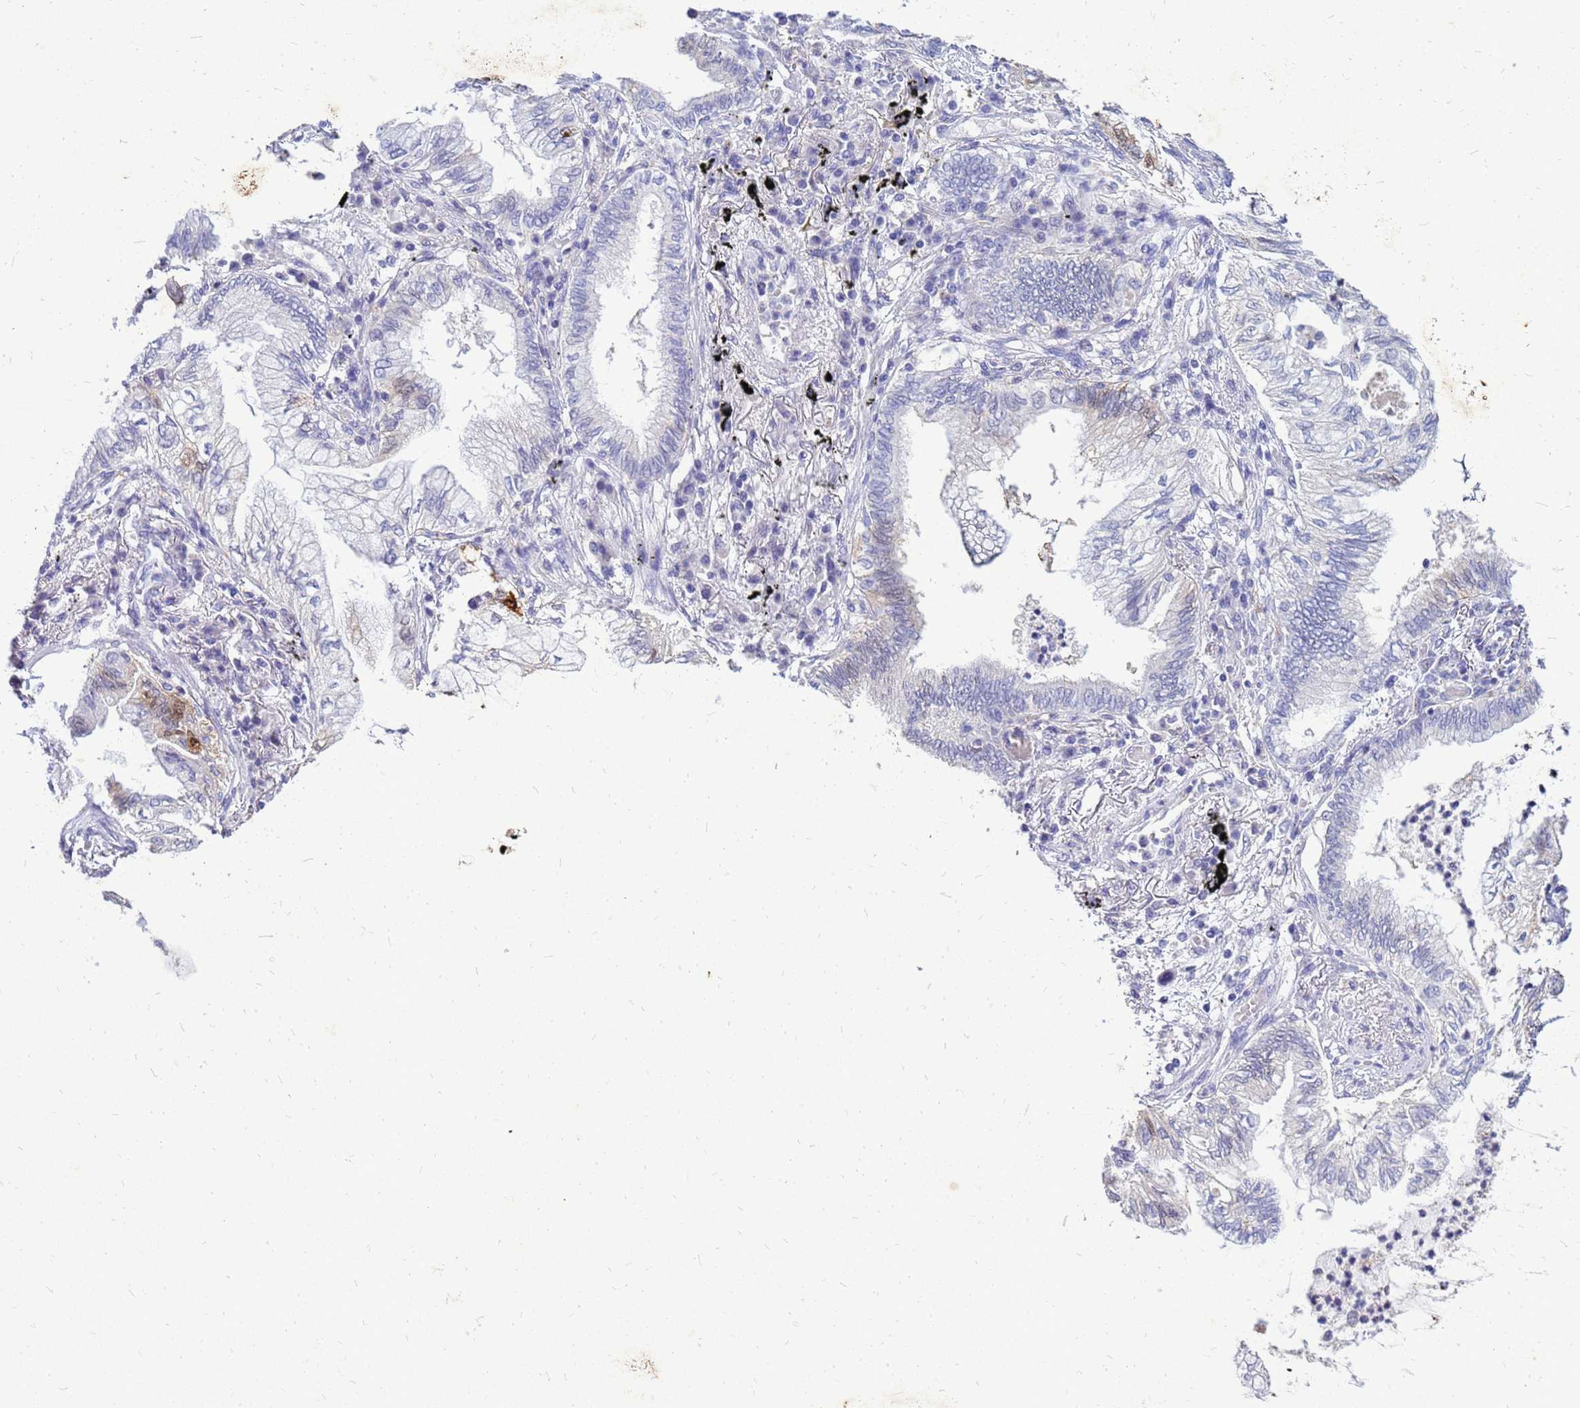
{"staining": {"intensity": "negative", "quantity": "none", "location": "none"}, "tissue": "lung cancer", "cell_type": "Tumor cells", "image_type": "cancer", "snomed": [{"axis": "morphology", "description": "Adenocarcinoma, NOS"}, {"axis": "topography", "description": "Lung"}], "caption": "This is an immunohistochemistry micrograph of human lung cancer. There is no expression in tumor cells.", "gene": "AKR1C1", "patient": {"sex": "female", "age": 70}}